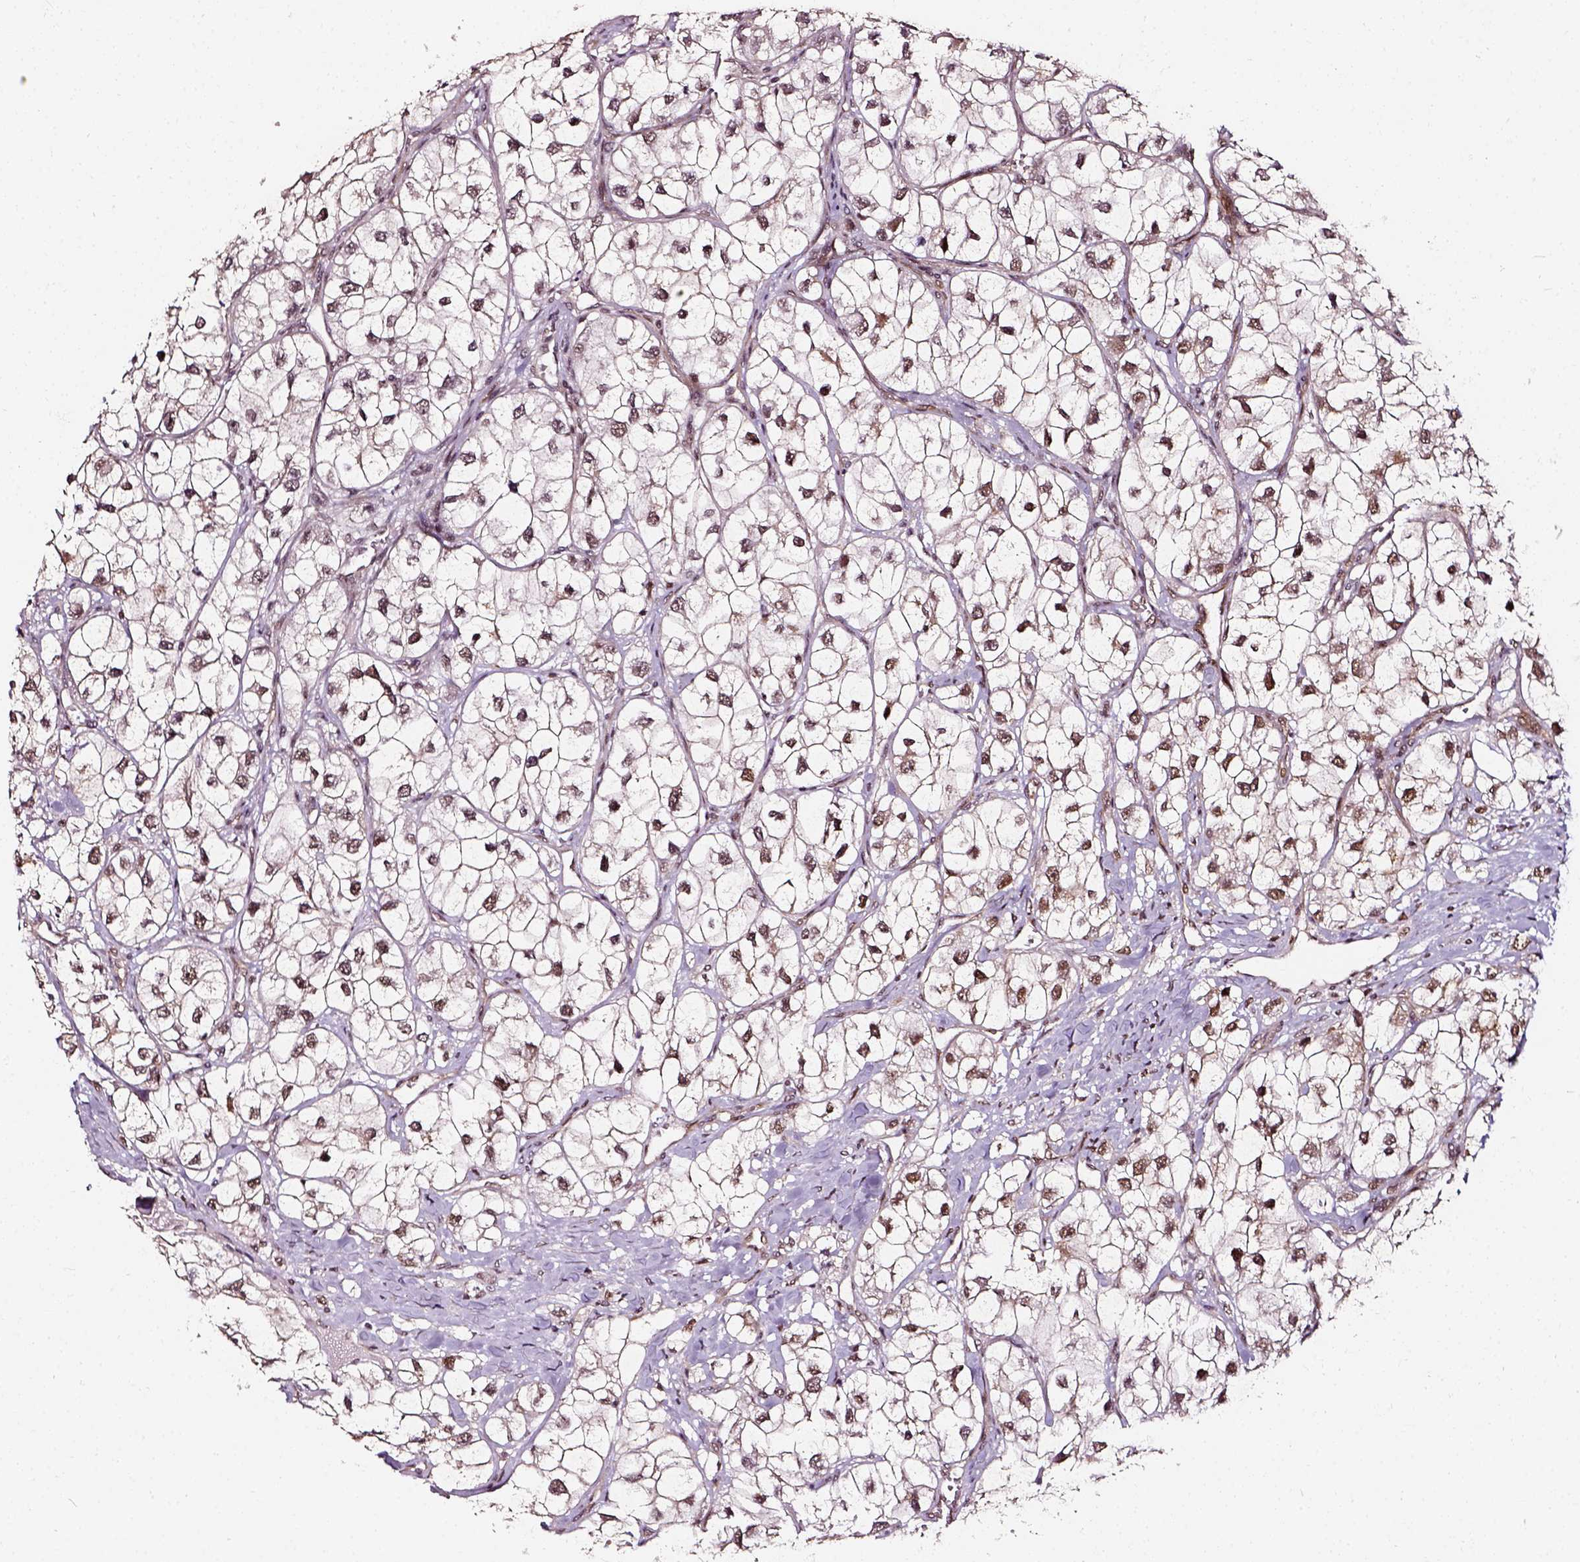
{"staining": {"intensity": "moderate", "quantity": ">75%", "location": "nuclear"}, "tissue": "renal cancer", "cell_type": "Tumor cells", "image_type": "cancer", "snomed": [{"axis": "morphology", "description": "Adenocarcinoma, NOS"}, {"axis": "topography", "description": "Kidney"}], "caption": "A medium amount of moderate nuclear positivity is seen in about >75% of tumor cells in renal cancer tissue.", "gene": "NACC1", "patient": {"sex": "male", "age": 59}}